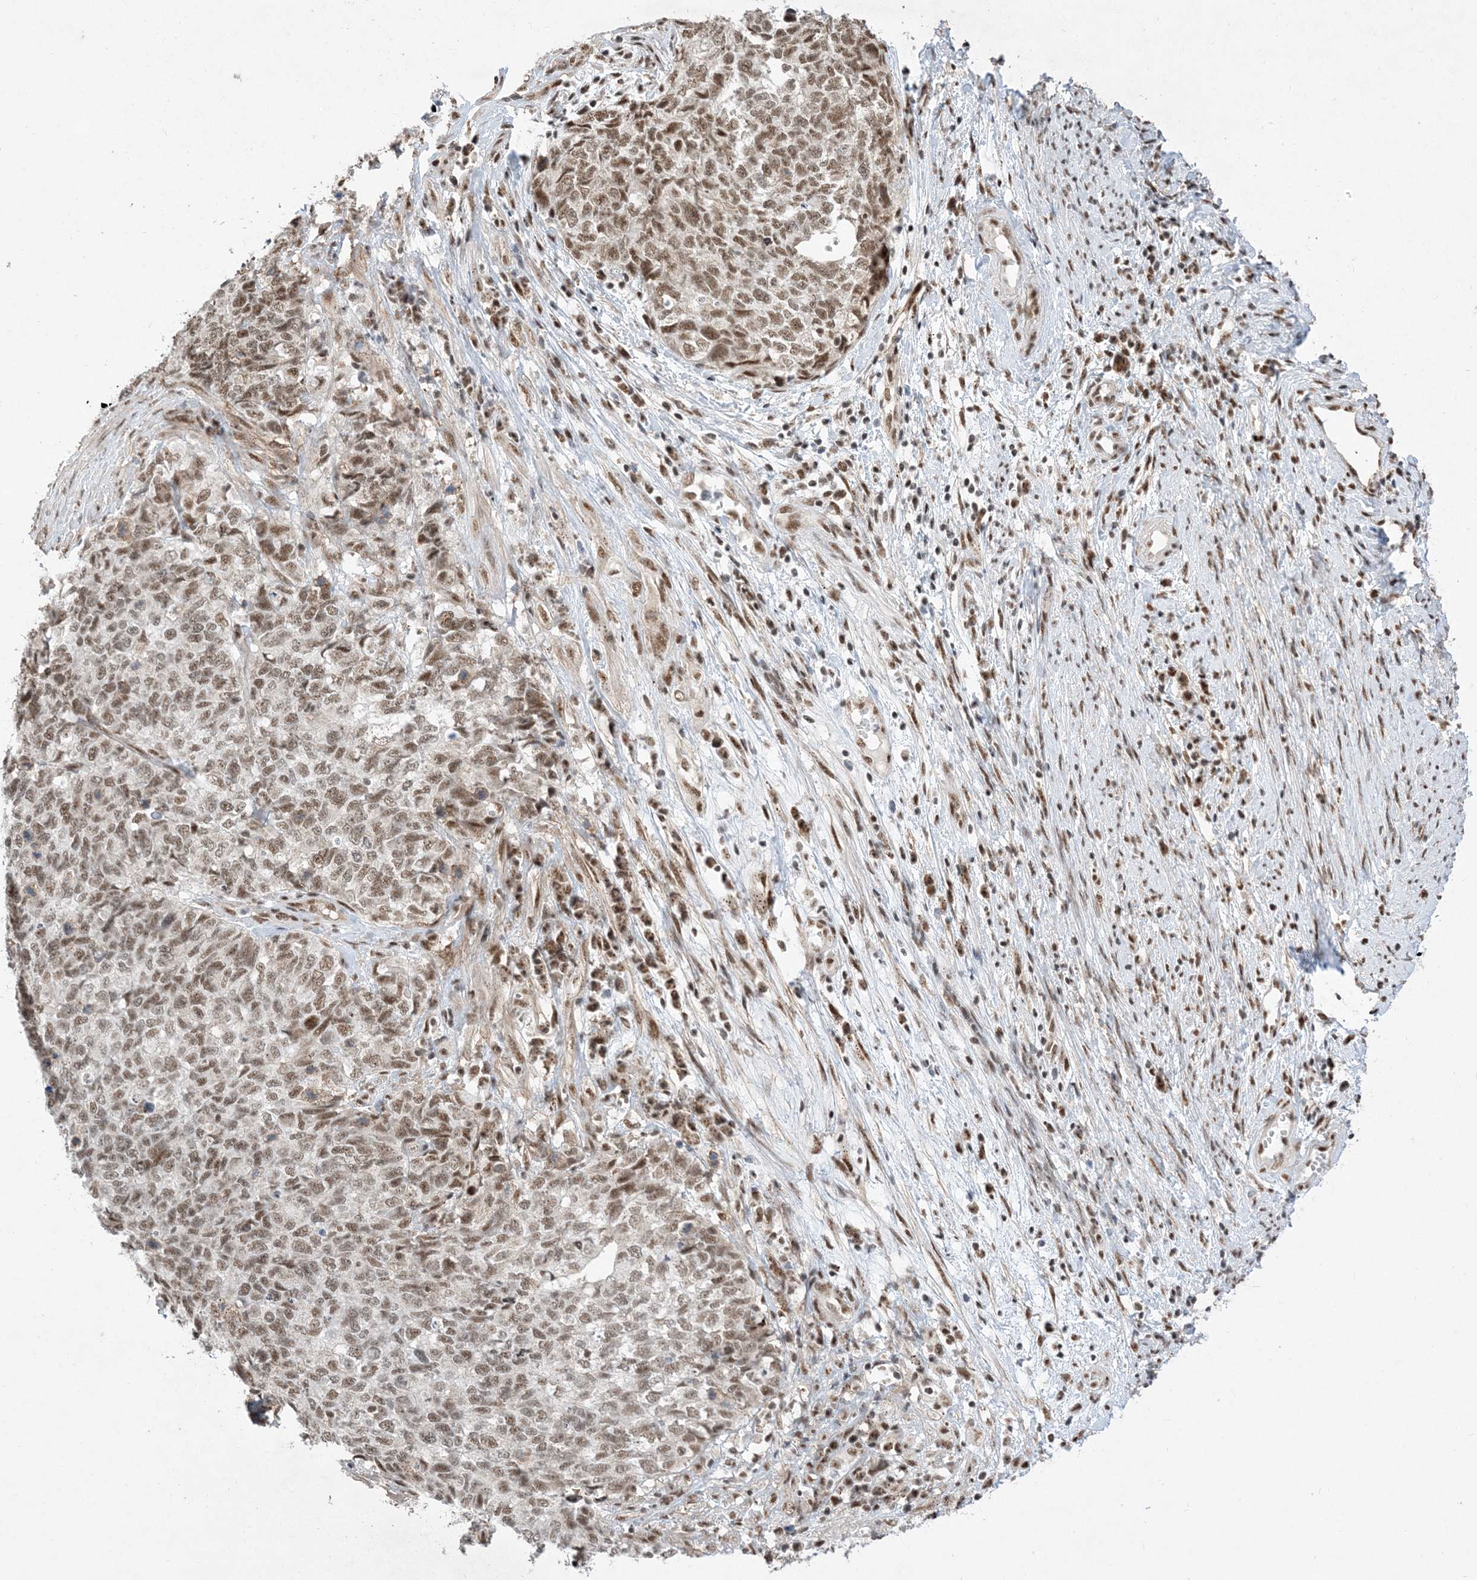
{"staining": {"intensity": "moderate", "quantity": ">75%", "location": "nuclear"}, "tissue": "cervical cancer", "cell_type": "Tumor cells", "image_type": "cancer", "snomed": [{"axis": "morphology", "description": "Squamous cell carcinoma, NOS"}, {"axis": "topography", "description": "Cervix"}], "caption": "Approximately >75% of tumor cells in squamous cell carcinoma (cervical) reveal moderate nuclear protein expression as visualized by brown immunohistochemical staining.", "gene": "SF3A3", "patient": {"sex": "female", "age": 63}}